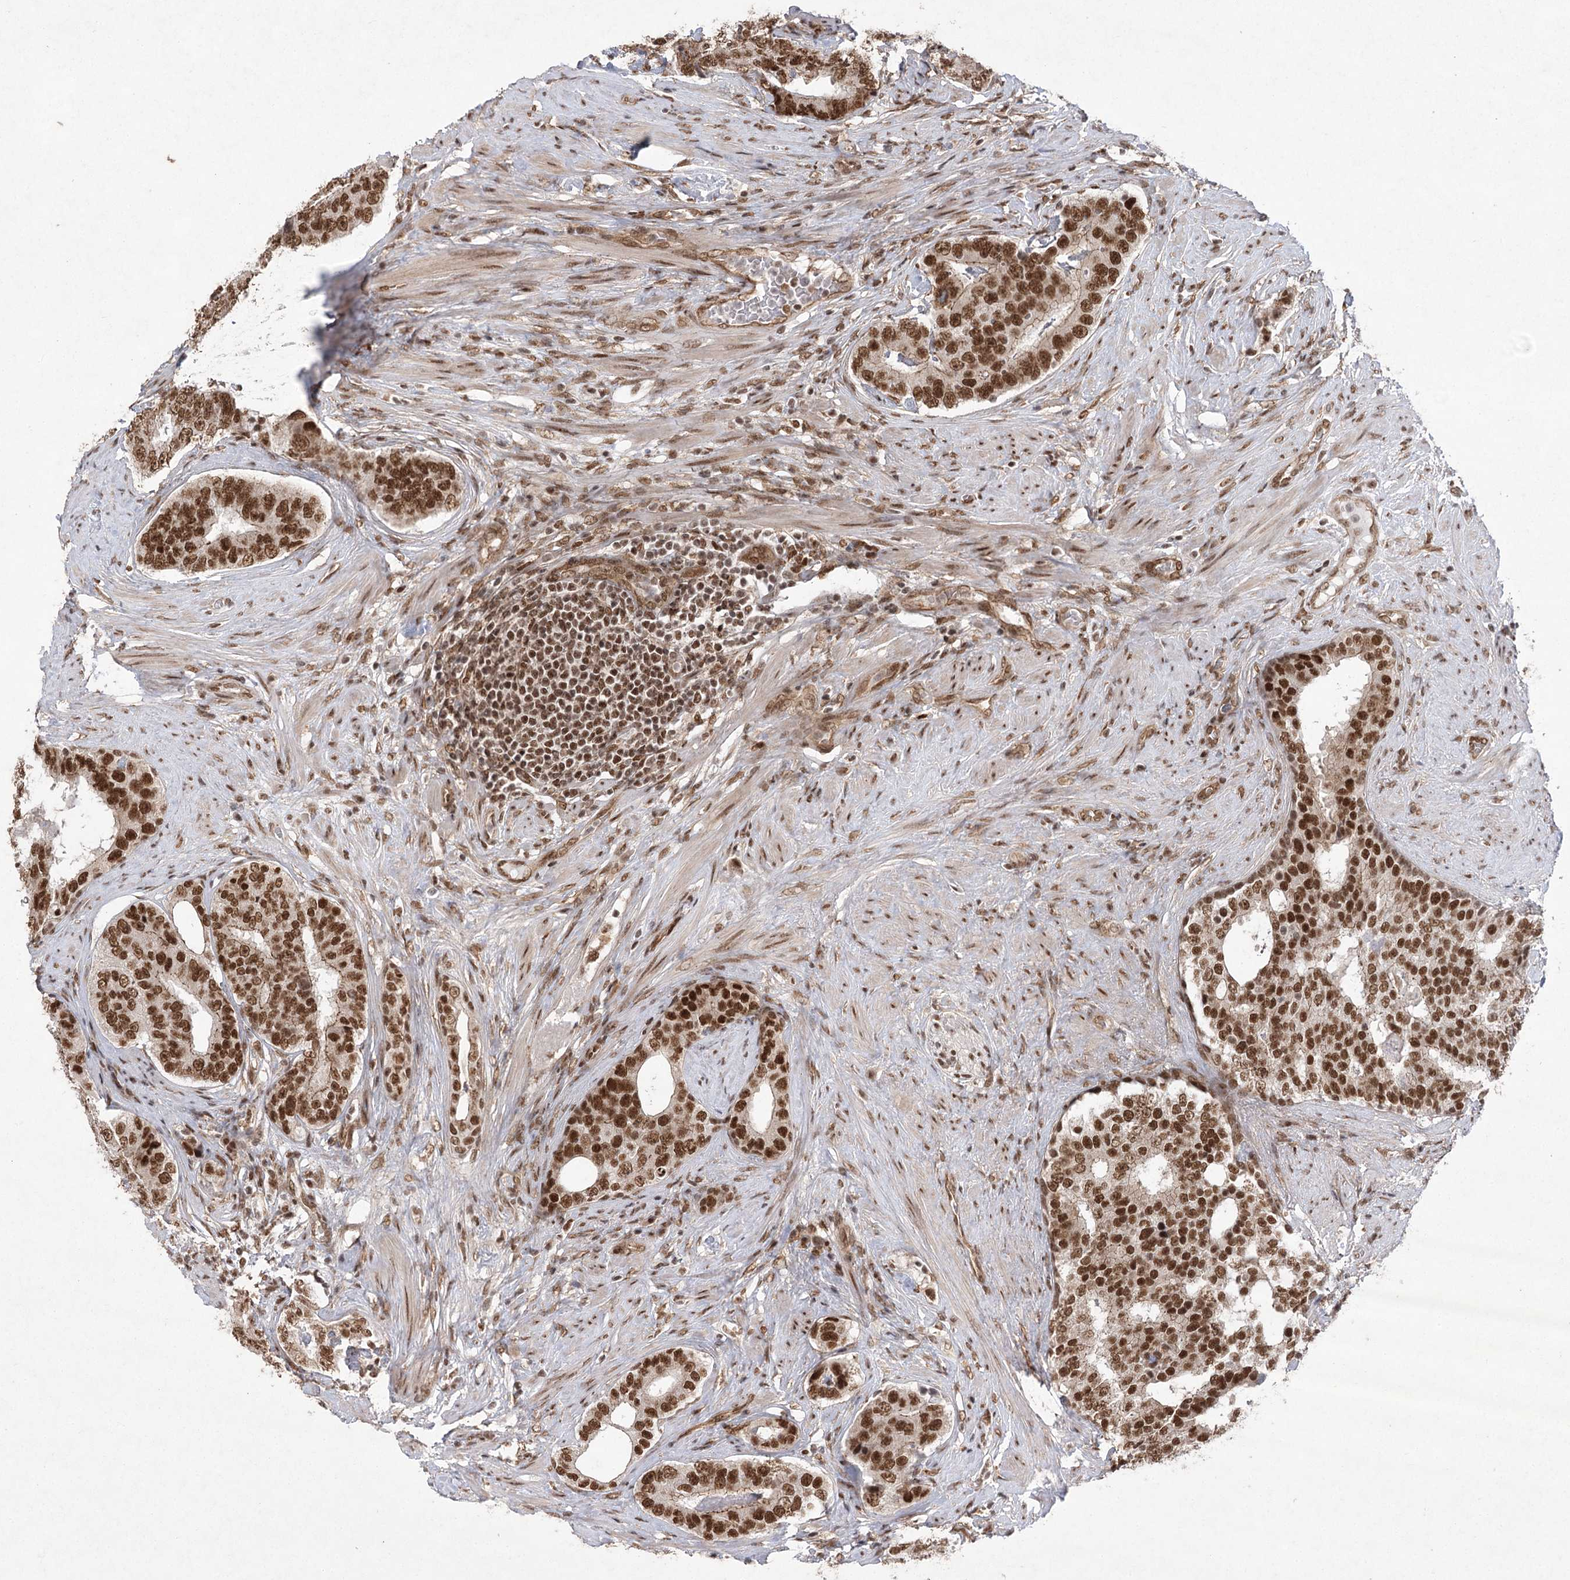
{"staining": {"intensity": "strong", "quantity": ">75%", "location": "nuclear"}, "tissue": "prostate cancer", "cell_type": "Tumor cells", "image_type": "cancer", "snomed": [{"axis": "morphology", "description": "Adenocarcinoma, High grade"}, {"axis": "topography", "description": "Prostate"}], "caption": "High-magnification brightfield microscopy of prostate adenocarcinoma (high-grade) stained with DAB (brown) and counterstained with hematoxylin (blue). tumor cells exhibit strong nuclear staining is present in about>75% of cells. The protein of interest is stained brown, and the nuclei are stained in blue (DAB (3,3'-diaminobenzidine) IHC with brightfield microscopy, high magnification).", "gene": "ZCCHC8", "patient": {"sex": "male", "age": 56}}